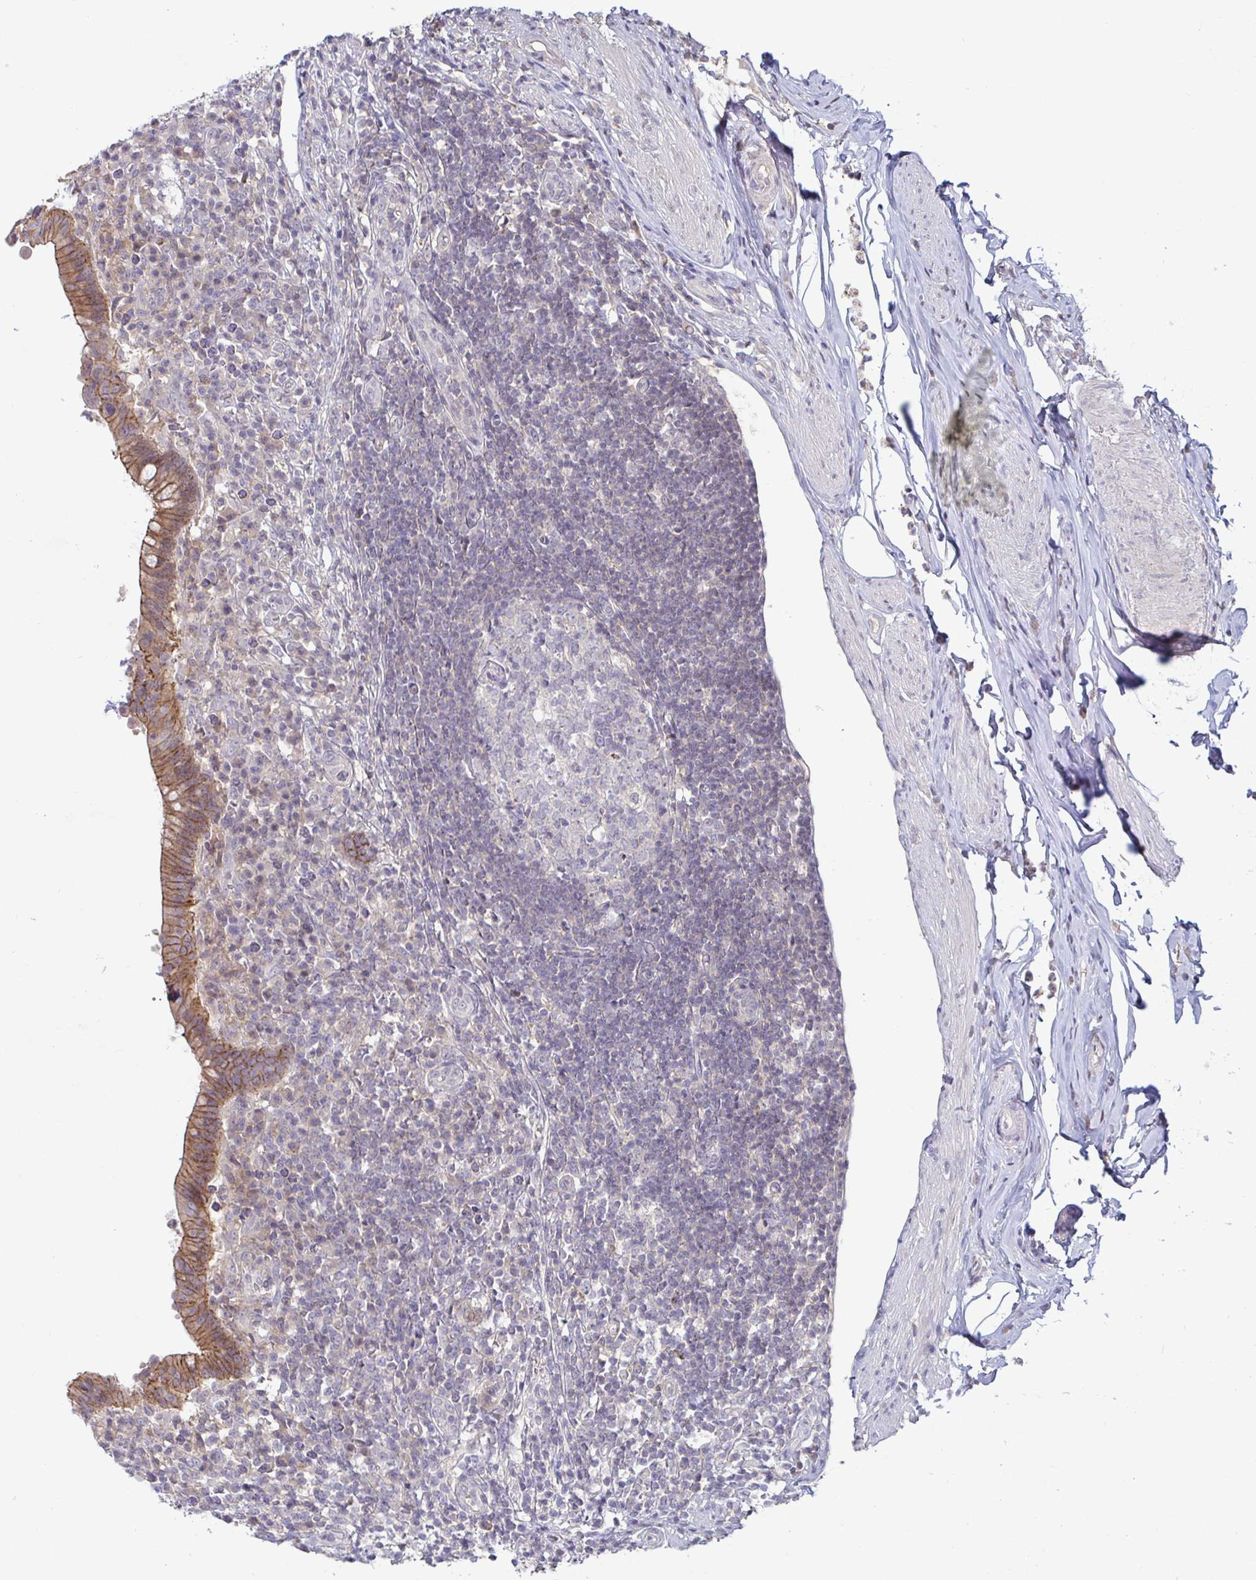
{"staining": {"intensity": "strong", "quantity": ">75%", "location": "cytoplasmic/membranous"}, "tissue": "appendix", "cell_type": "Glandular cells", "image_type": "normal", "snomed": [{"axis": "morphology", "description": "Normal tissue, NOS"}, {"axis": "topography", "description": "Appendix"}], "caption": "Protein analysis of normal appendix exhibits strong cytoplasmic/membranous positivity in approximately >75% of glandular cells.", "gene": "GSTM1", "patient": {"sex": "female", "age": 56}}